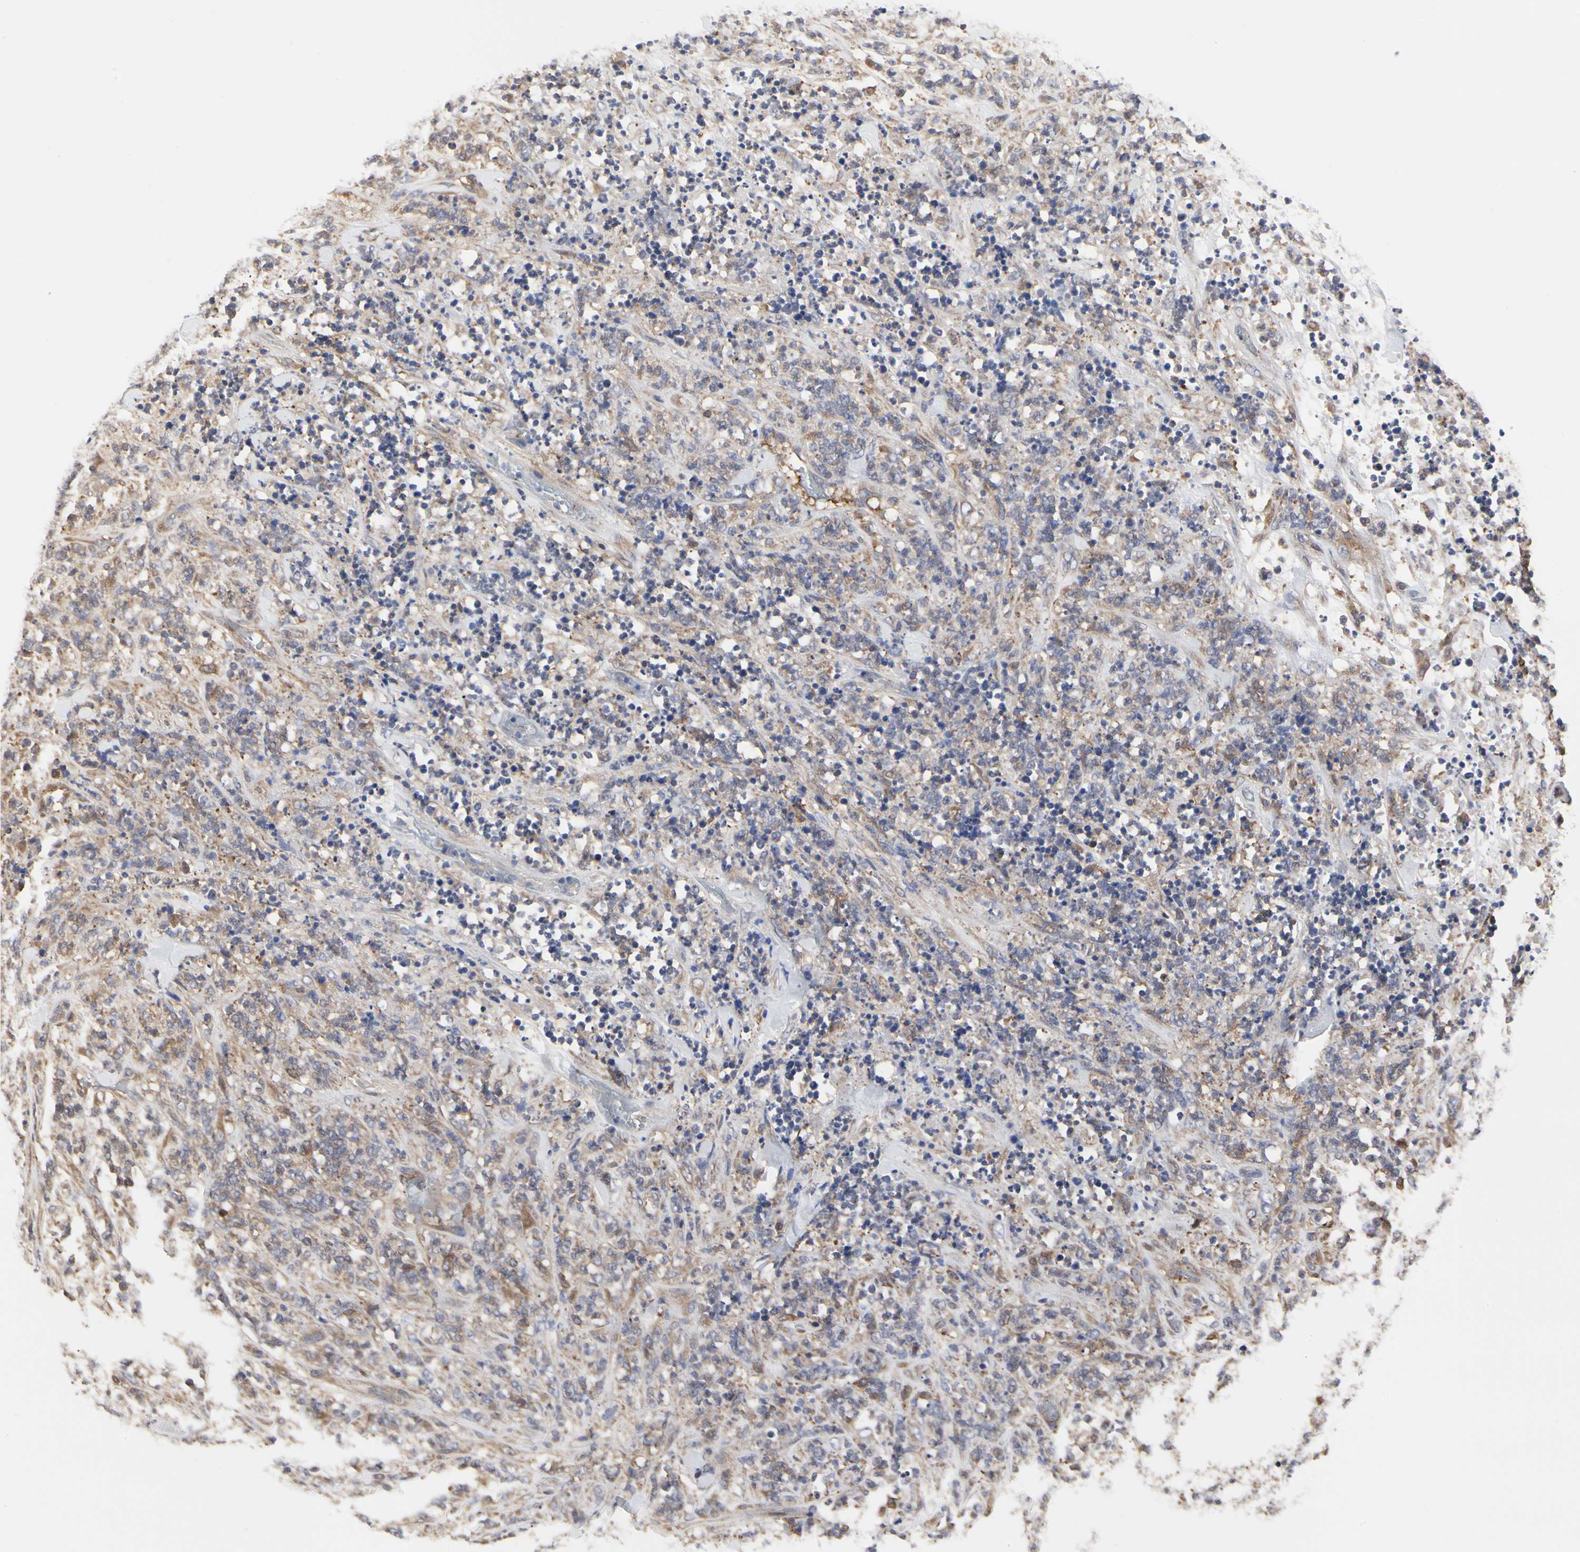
{"staining": {"intensity": "weak", "quantity": "25%-75%", "location": "cytoplasmic/membranous"}, "tissue": "lymphoma", "cell_type": "Tumor cells", "image_type": "cancer", "snomed": [{"axis": "morphology", "description": "Malignant lymphoma, non-Hodgkin's type, High grade"}, {"axis": "topography", "description": "Soft tissue"}], "caption": "Weak cytoplasmic/membranous expression for a protein is present in approximately 25%-75% of tumor cells of lymphoma using immunohistochemistry.", "gene": "C3orf52", "patient": {"sex": "male", "age": 18}}